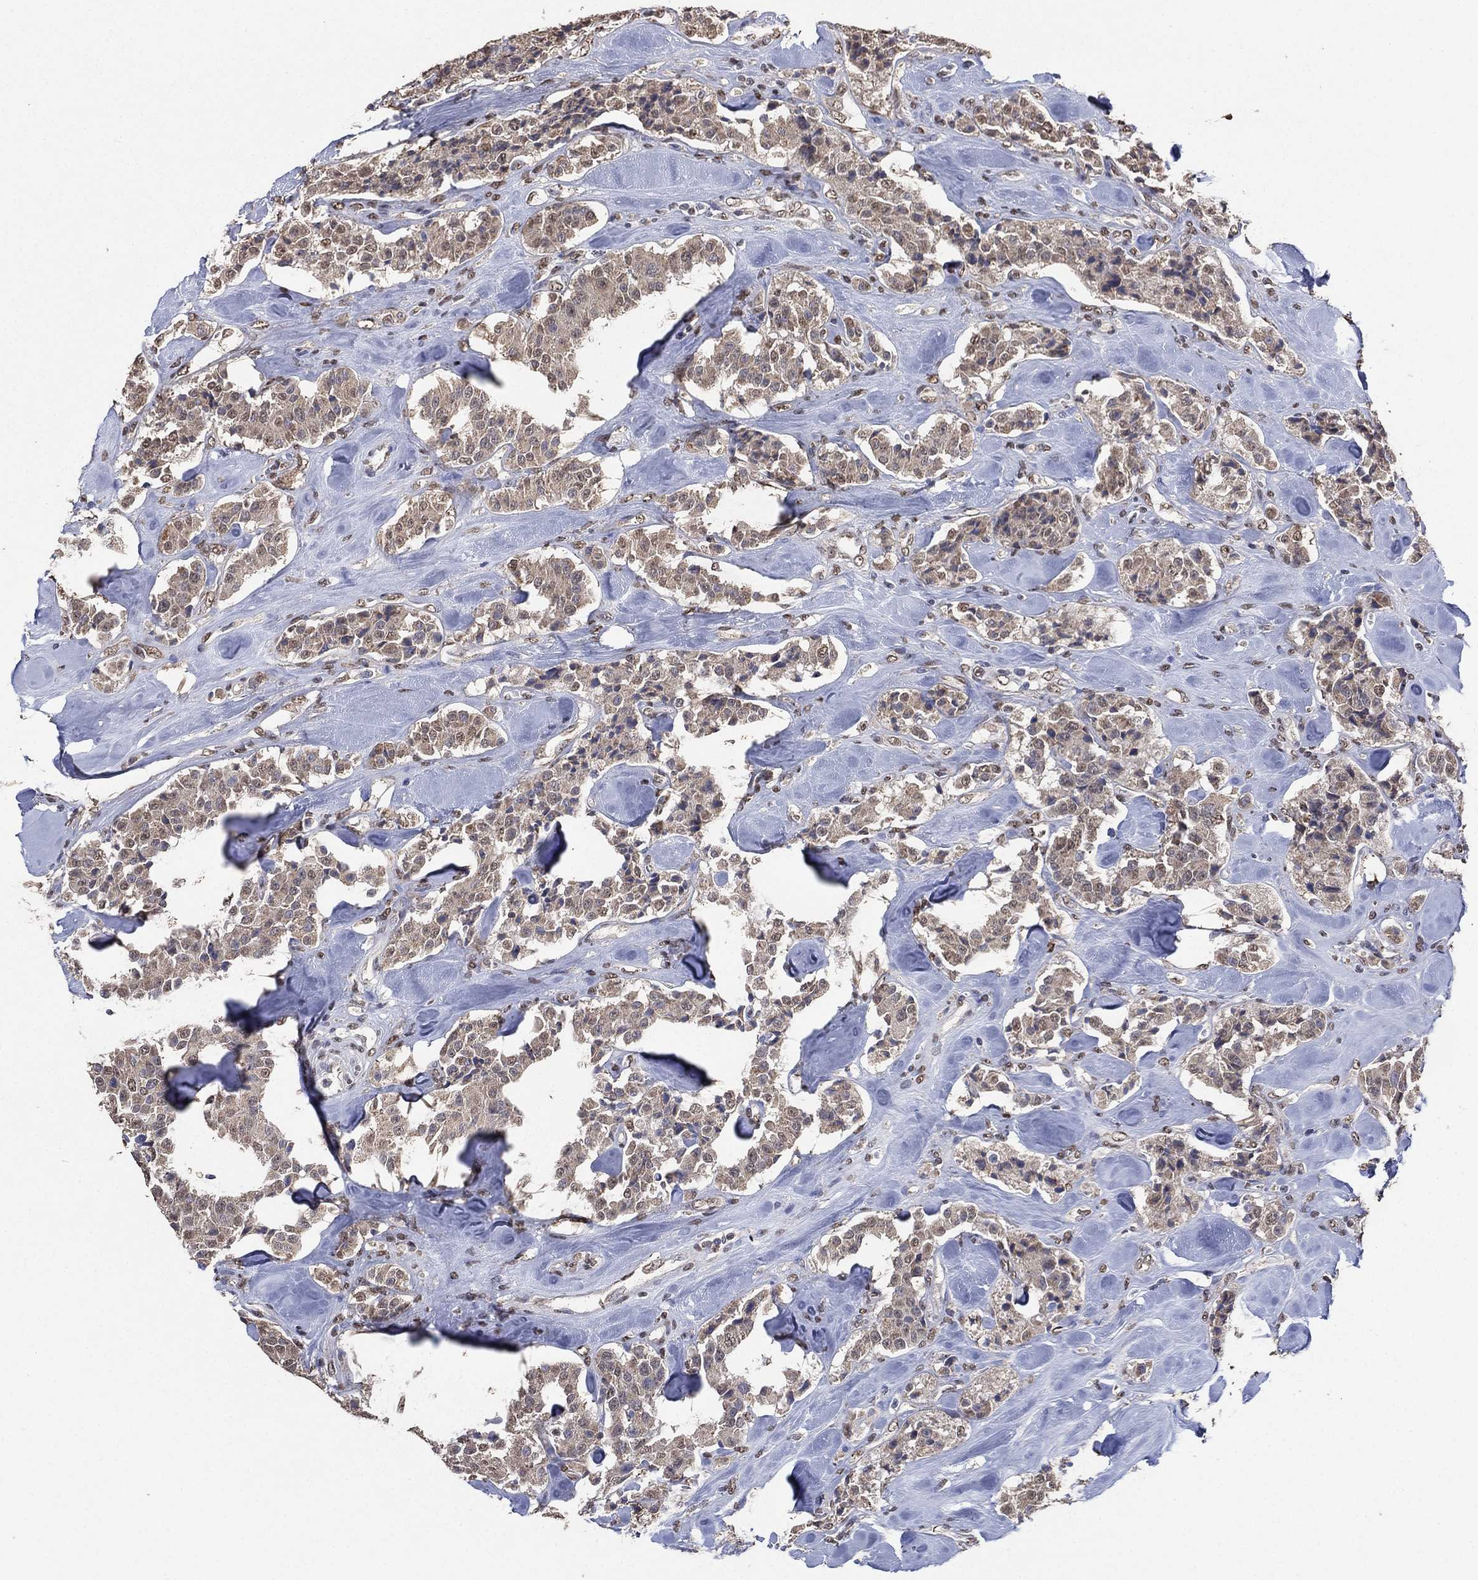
{"staining": {"intensity": "weak", "quantity": "<25%", "location": "cytoplasmic/membranous"}, "tissue": "carcinoid", "cell_type": "Tumor cells", "image_type": "cancer", "snomed": [{"axis": "morphology", "description": "Carcinoid, malignant, NOS"}, {"axis": "topography", "description": "Pancreas"}], "caption": "Immunohistochemistry (IHC) image of neoplastic tissue: carcinoid stained with DAB demonstrates no significant protein staining in tumor cells.", "gene": "ALDH7A1", "patient": {"sex": "male", "age": 41}}